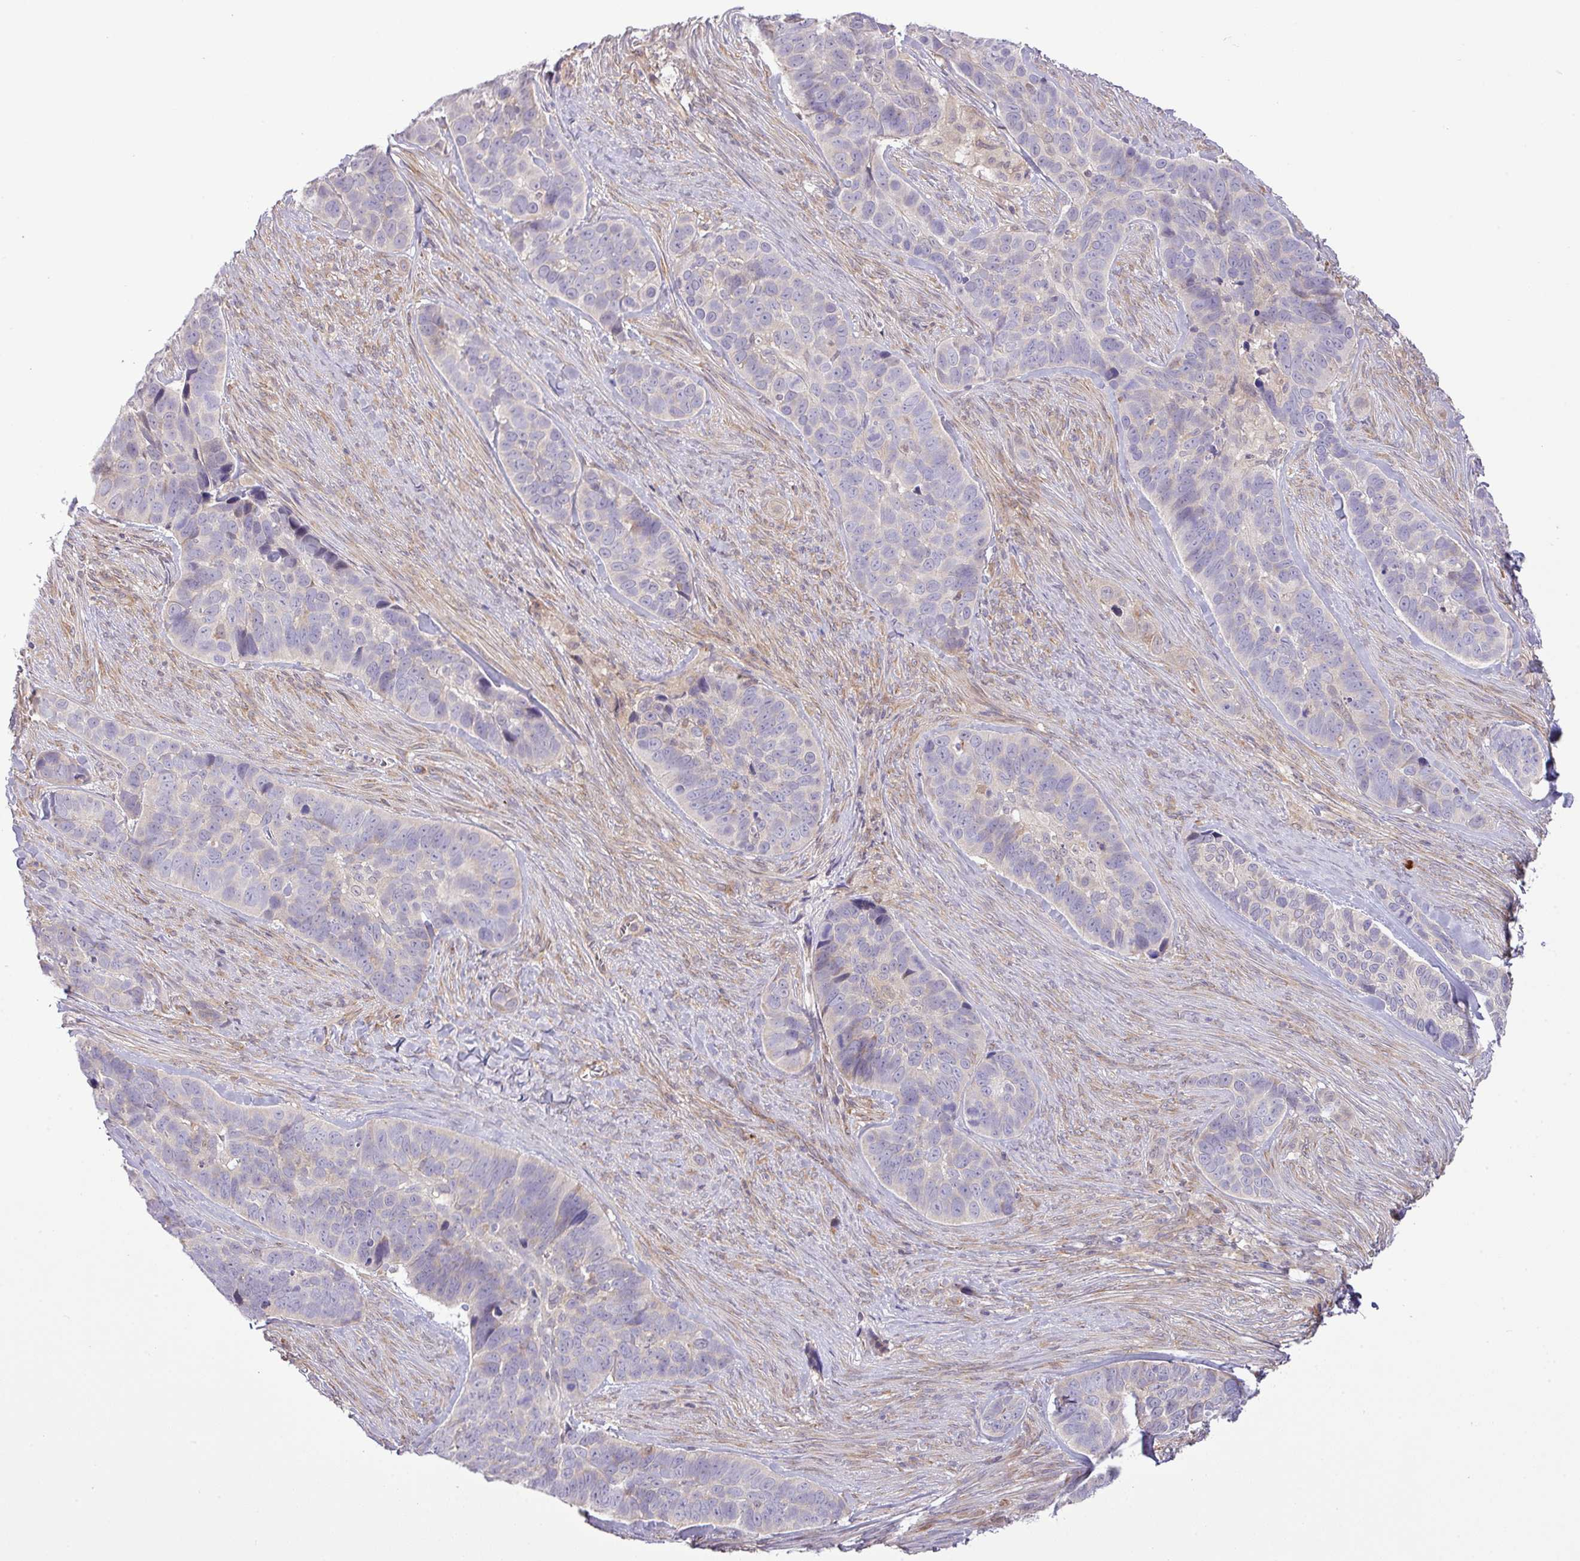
{"staining": {"intensity": "negative", "quantity": "none", "location": "none"}, "tissue": "skin cancer", "cell_type": "Tumor cells", "image_type": "cancer", "snomed": [{"axis": "morphology", "description": "Basal cell carcinoma"}, {"axis": "topography", "description": "Skin"}], "caption": "DAB (3,3'-diaminobenzidine) immunohistochemical staining of skin cancer demonstrates no significant expression in tumor cells.", "gene": "FAM222B", "patient": {"sex": "female", "age": 82}}